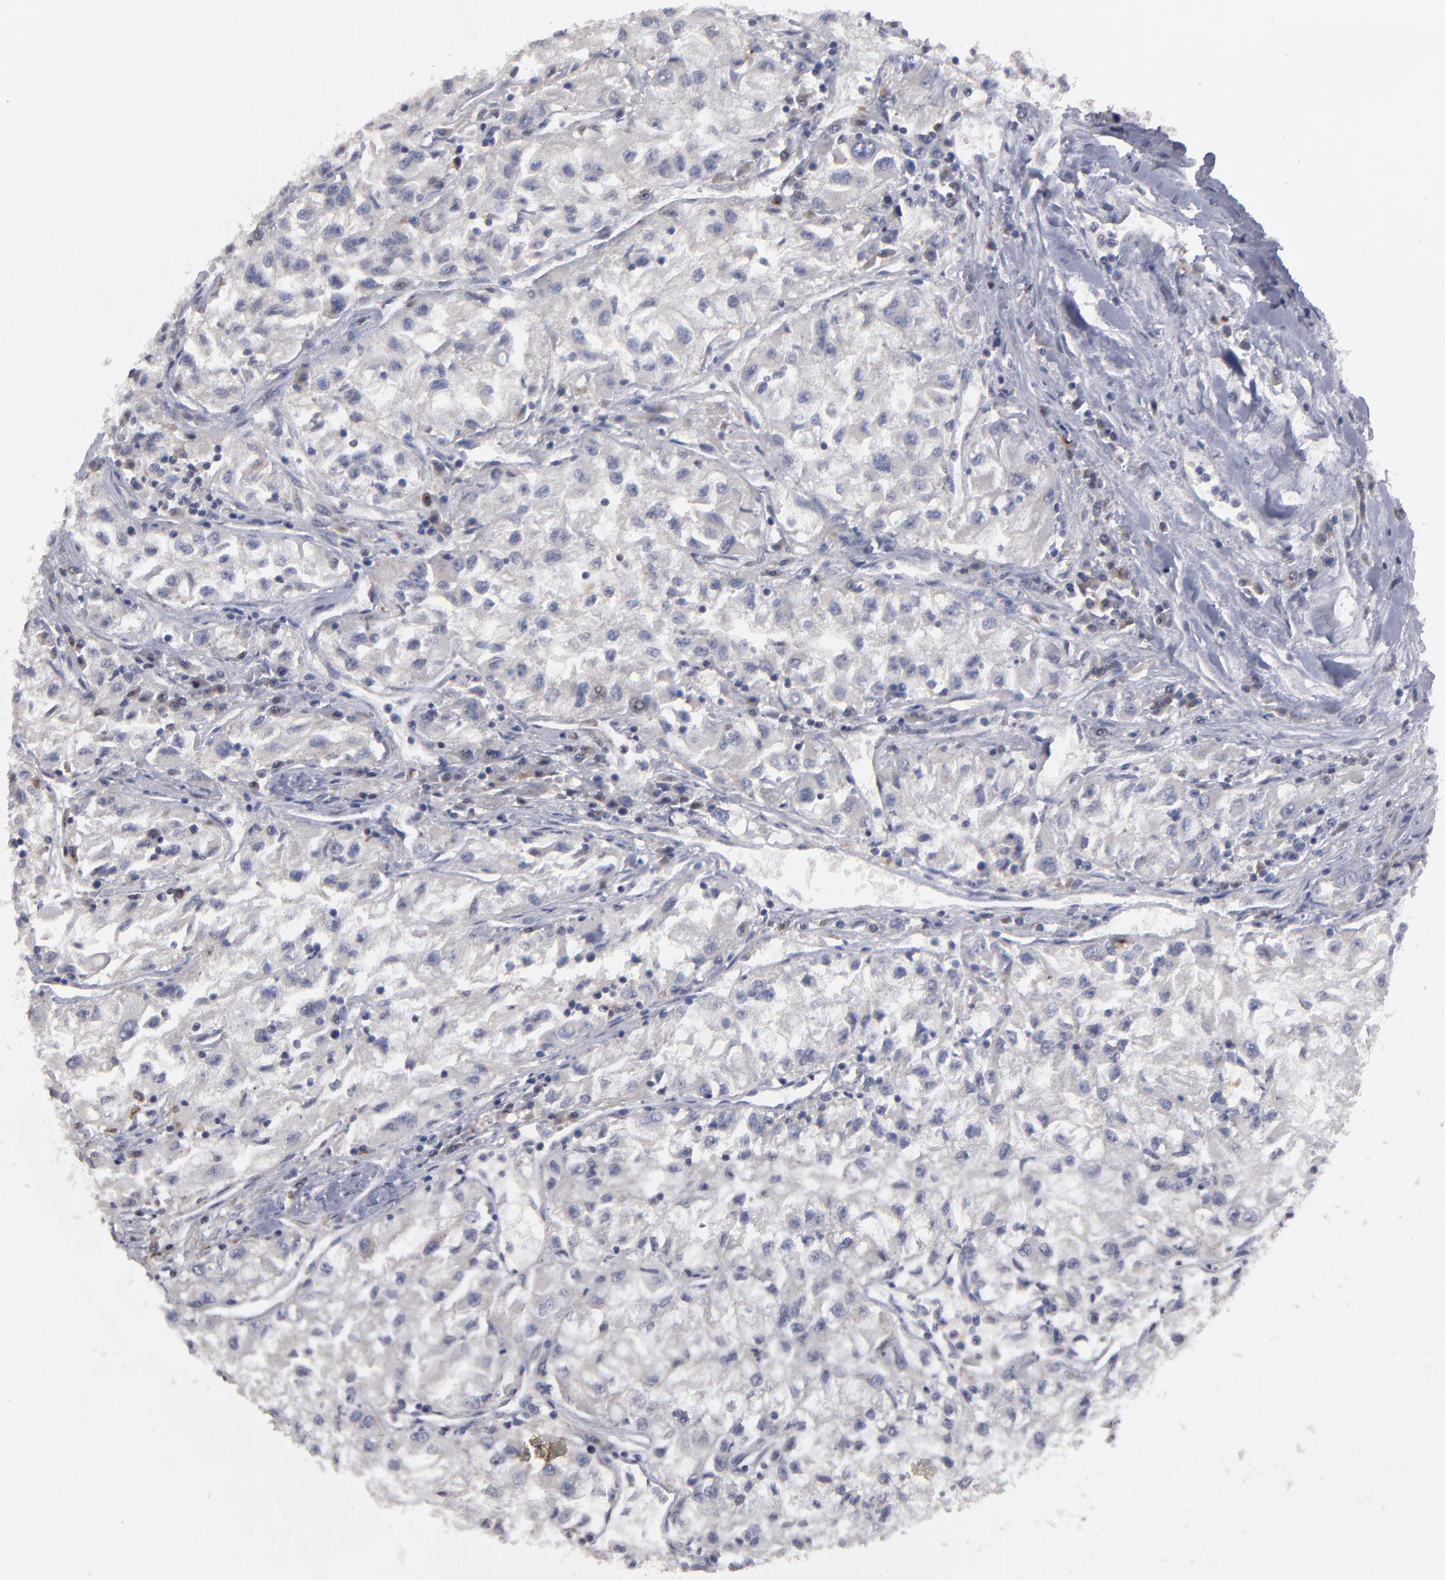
{"staining": {"intensity": "negative", "quantity": "none", "location": "none"}, "tissue": "renal cancer", "cell_type": "Tumor cells", "image_type": "cancer", "snomed": [{"axis": "morphology", "description": "Adenocarcinoma, NOS"}, {"axis": "topography", "description": "Kidney"}], "caption": "This micrograph is of adenocarcinoma (renal) stained with immunohistochemistry (IHC) to label a protein in brown with the nuclei are counter-stained blue. There is no staining in tumor cells. (Stains: DAB (3,3'-diaminobenzidine) immunohistochemistry (IHC) with hematoxylin counter stain, Microscopy: brightfield microscopy at high magnification).", "gene": "CEP97", "patient": {"sex": "male", "age": 59}}